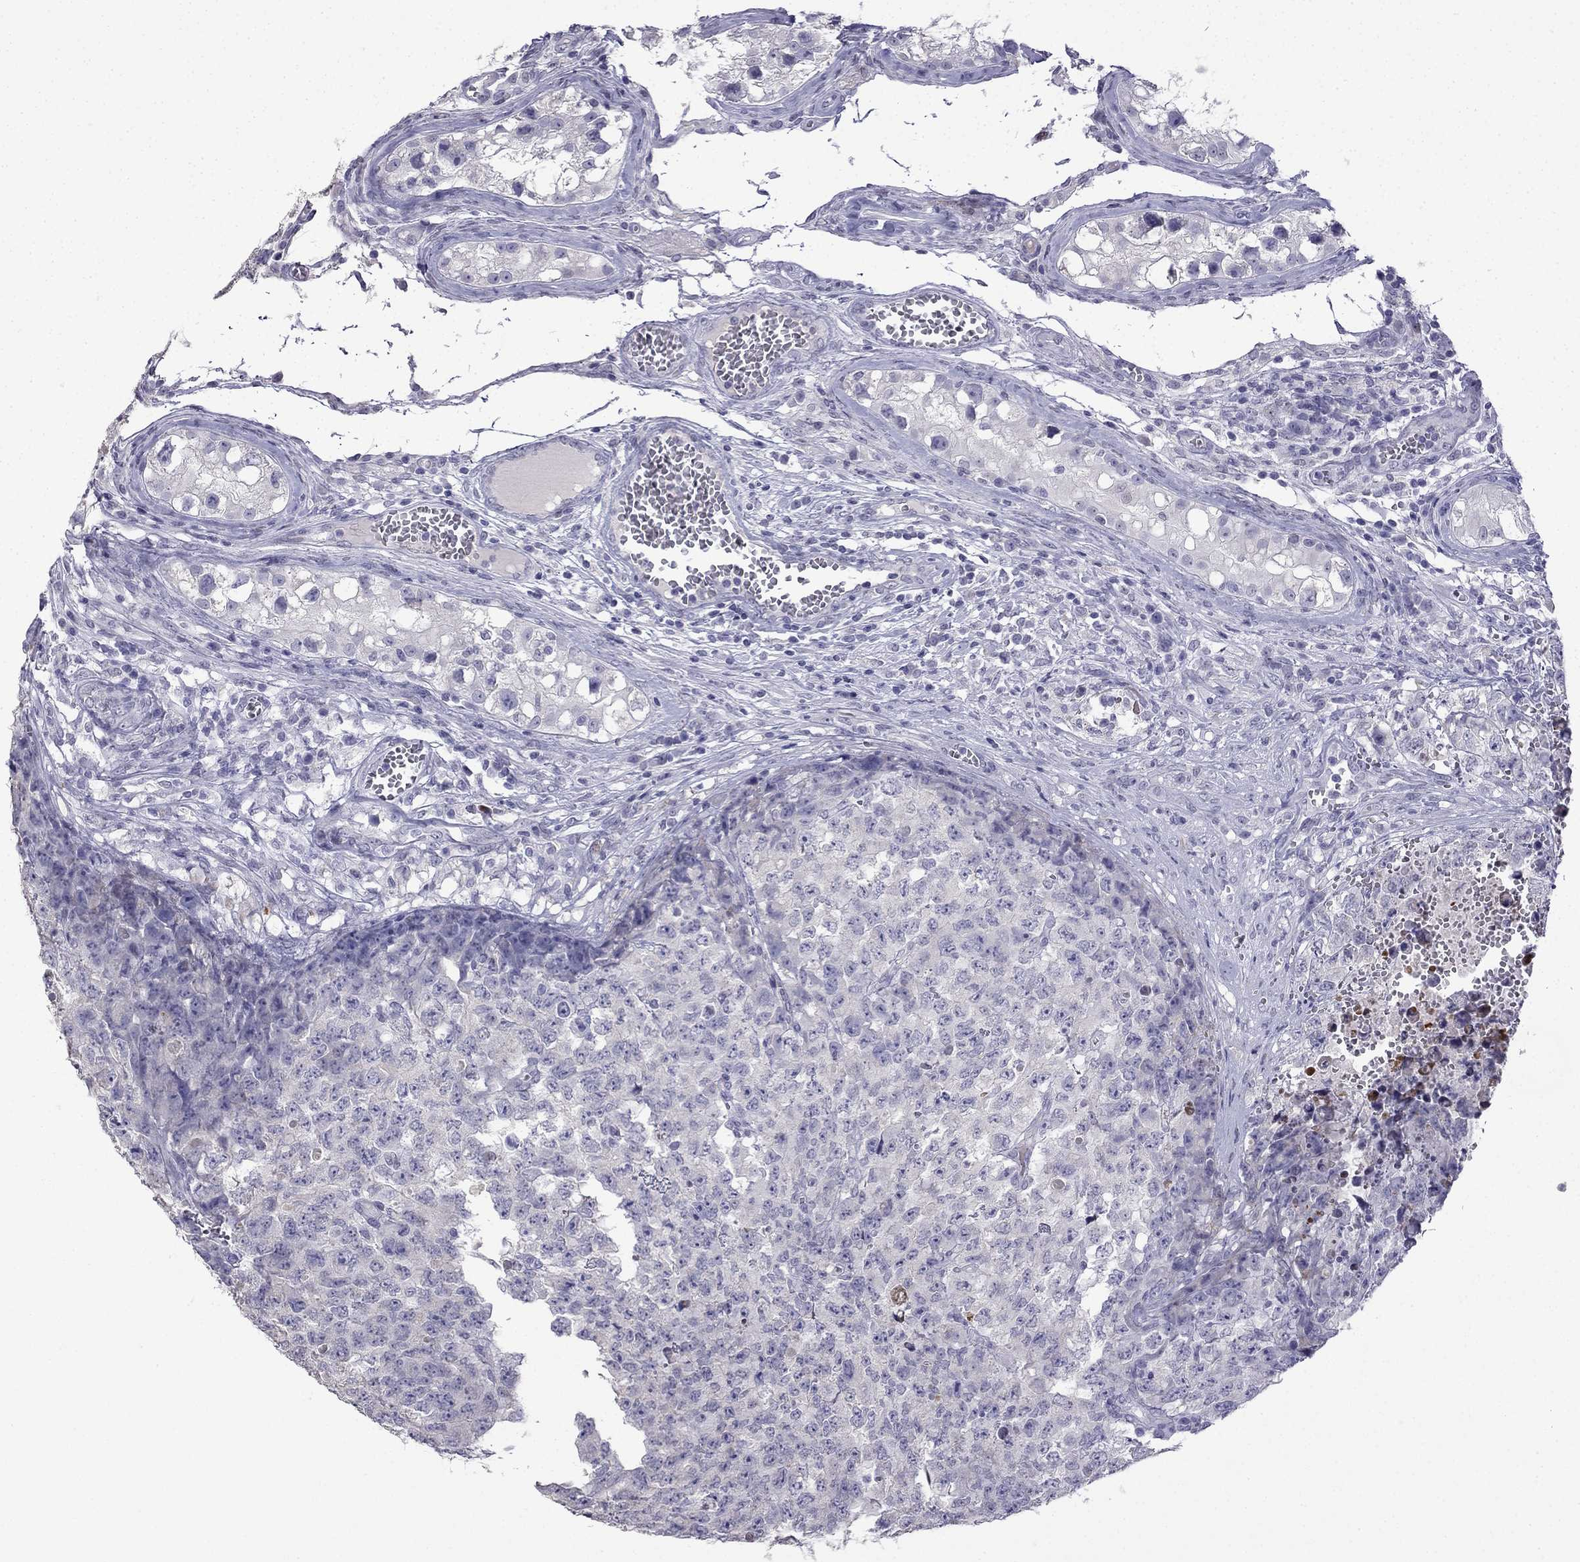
{"staining": {"intensity": "negative", "quantity": "none", "location": "none"}, "tissue": "testis cancer", "cell_type": "Tumor cells", "image_type": "cancer", "snomed": [{"axis": "morphology", "description": "Carcinoma, Embryonal, NOS"}, {"axis": "topography", "description": "Testis"}], "caption": "The IHC histopathology image has no significant expression in tumor cells of testis cancer tissue.", "gene": "CFAP70", "patient": {"sex": "male", "age": 23}}